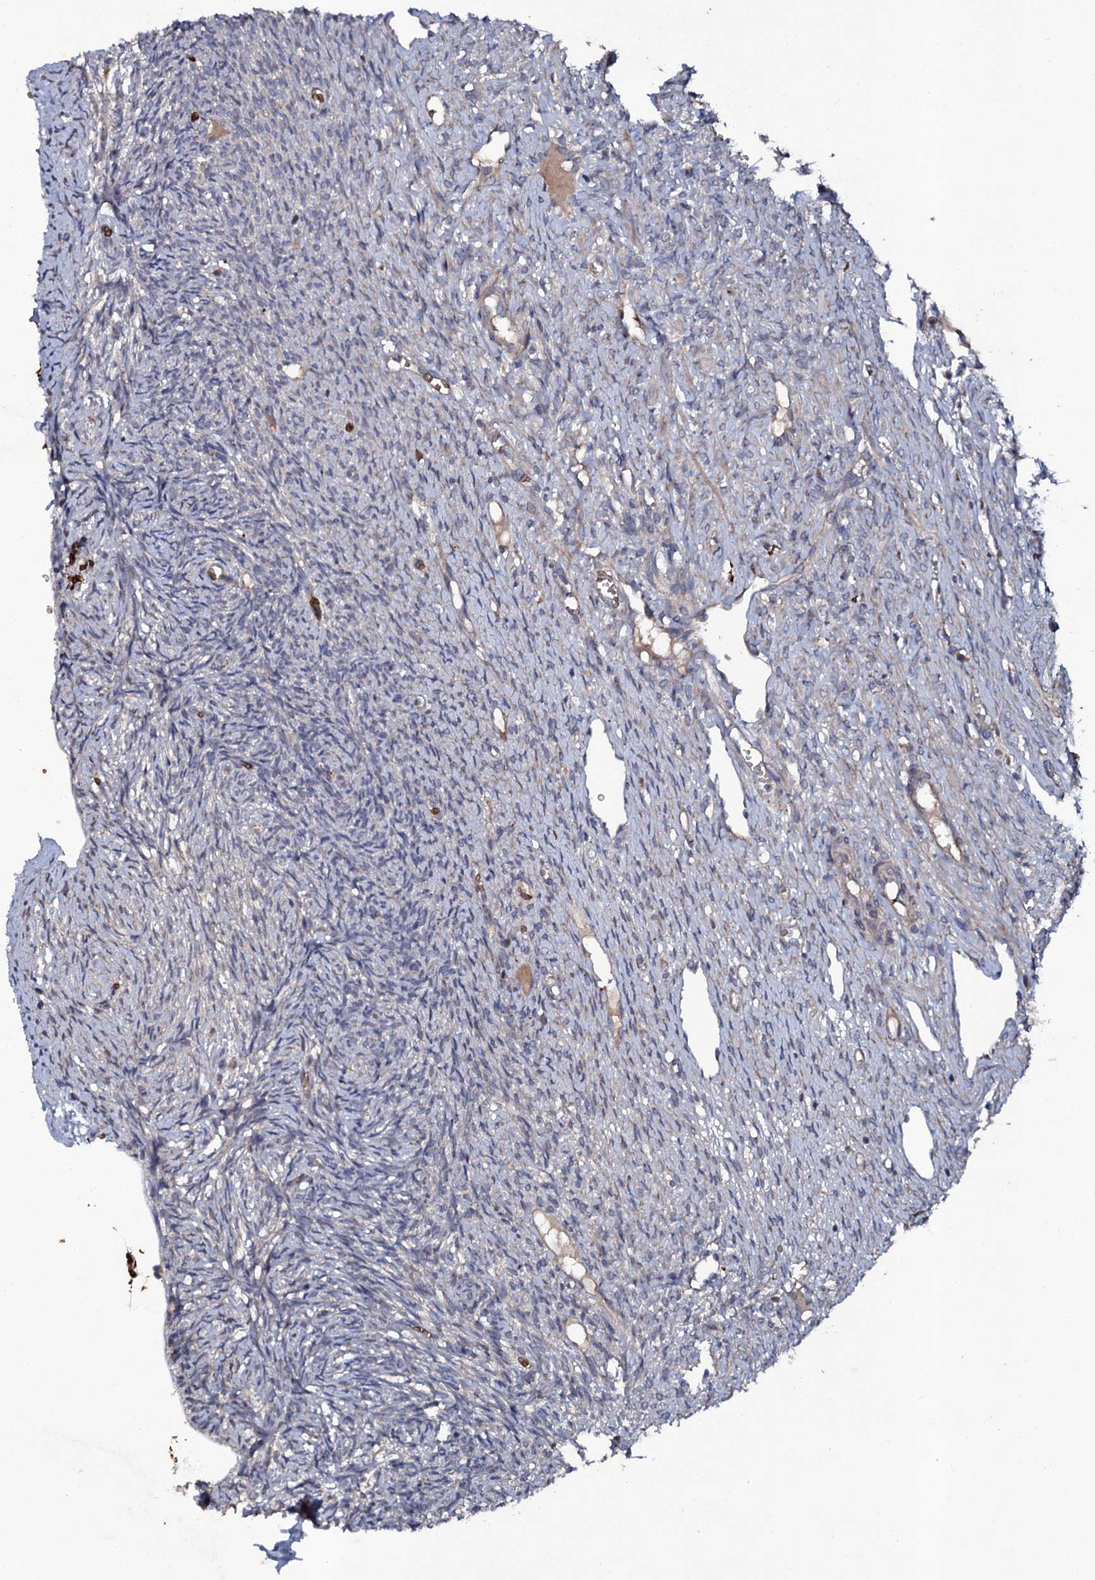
{"staining": {"intensity": "negative", "quantity": "none", "location": "none"}, "tissue": "ovary", "cell_type": "Ovarian stroma cells", "image_type": "normal", "snomed": [{"axis": "morphology", "description": "Normal tissue, NOS"}, {"axis": "topography", "description": "Ovary"}], "caption": "DAB (3,3'-diaminobenzidine) immunohistochemical staining of benign human ovary displays no significant positivity in ovarian stroma cells. (Stains: DAB (3,3'-diaminobenzidine) immunohistochemistry (IHC) with hematoxylin counter stain, Microscopy: brightfield microscopy at high magnification).", "gene": "LRRC28", "patient": {"sex": "female", "age": 51}}